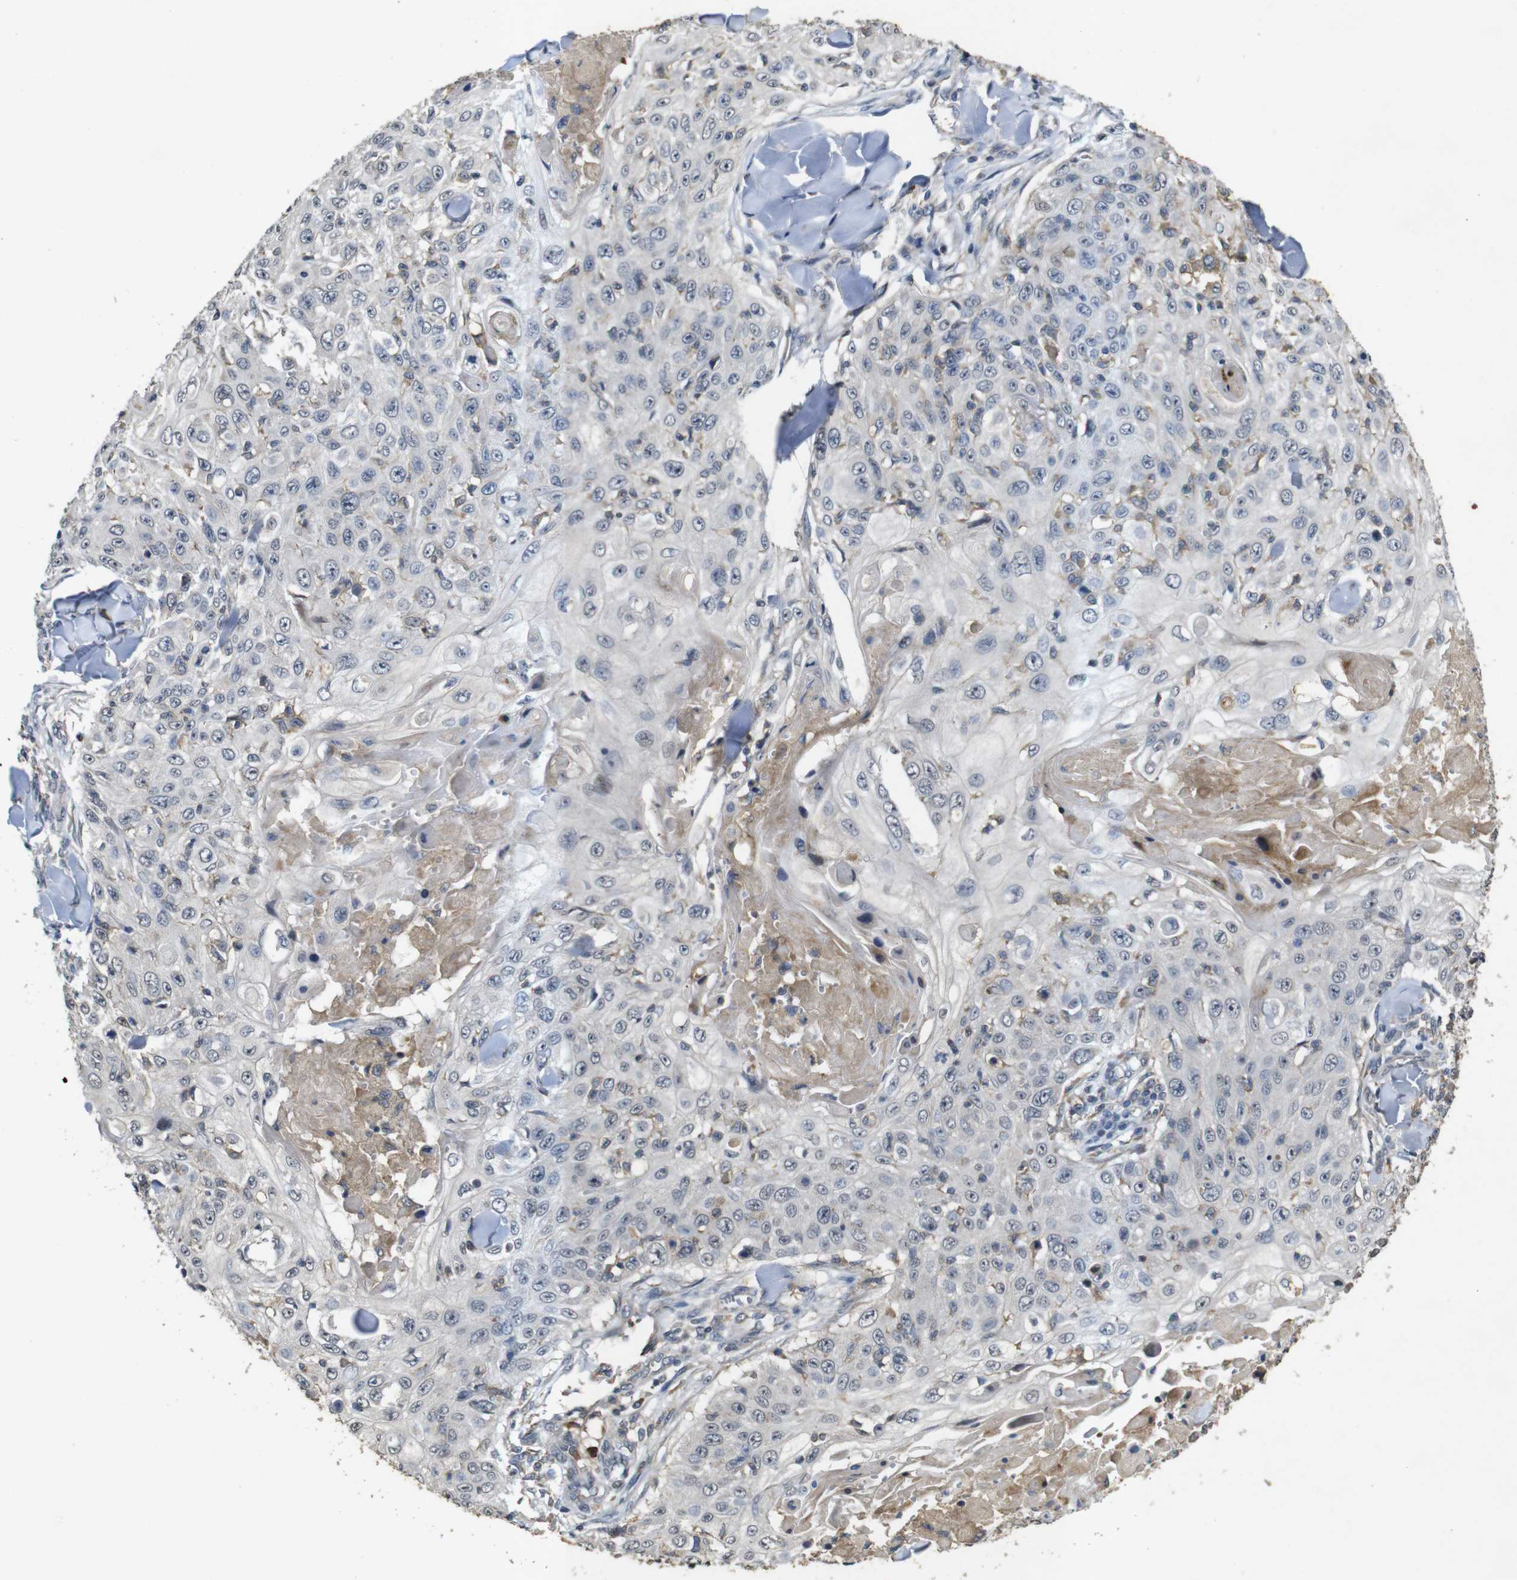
{"staining": {"intensity": "negative", "quantity": "none", "location": "none"}, "tissue": "skin cancer", "cell_type": "Tumor cells", "image_type": "cancer", "snomed": [{"axis": "morphology", "description": "Squamous cell carcinoma, NOS"}, {"axis": "topography", "description": "Skin"}], "caption": "Immunohistochemistry image of neoplastic tissue: skin cancer stained with DAB exhibits no significant protein staining in tumor cells.", "gene": "MAGI2", "patient": {"sex": "male", "age": 86}}